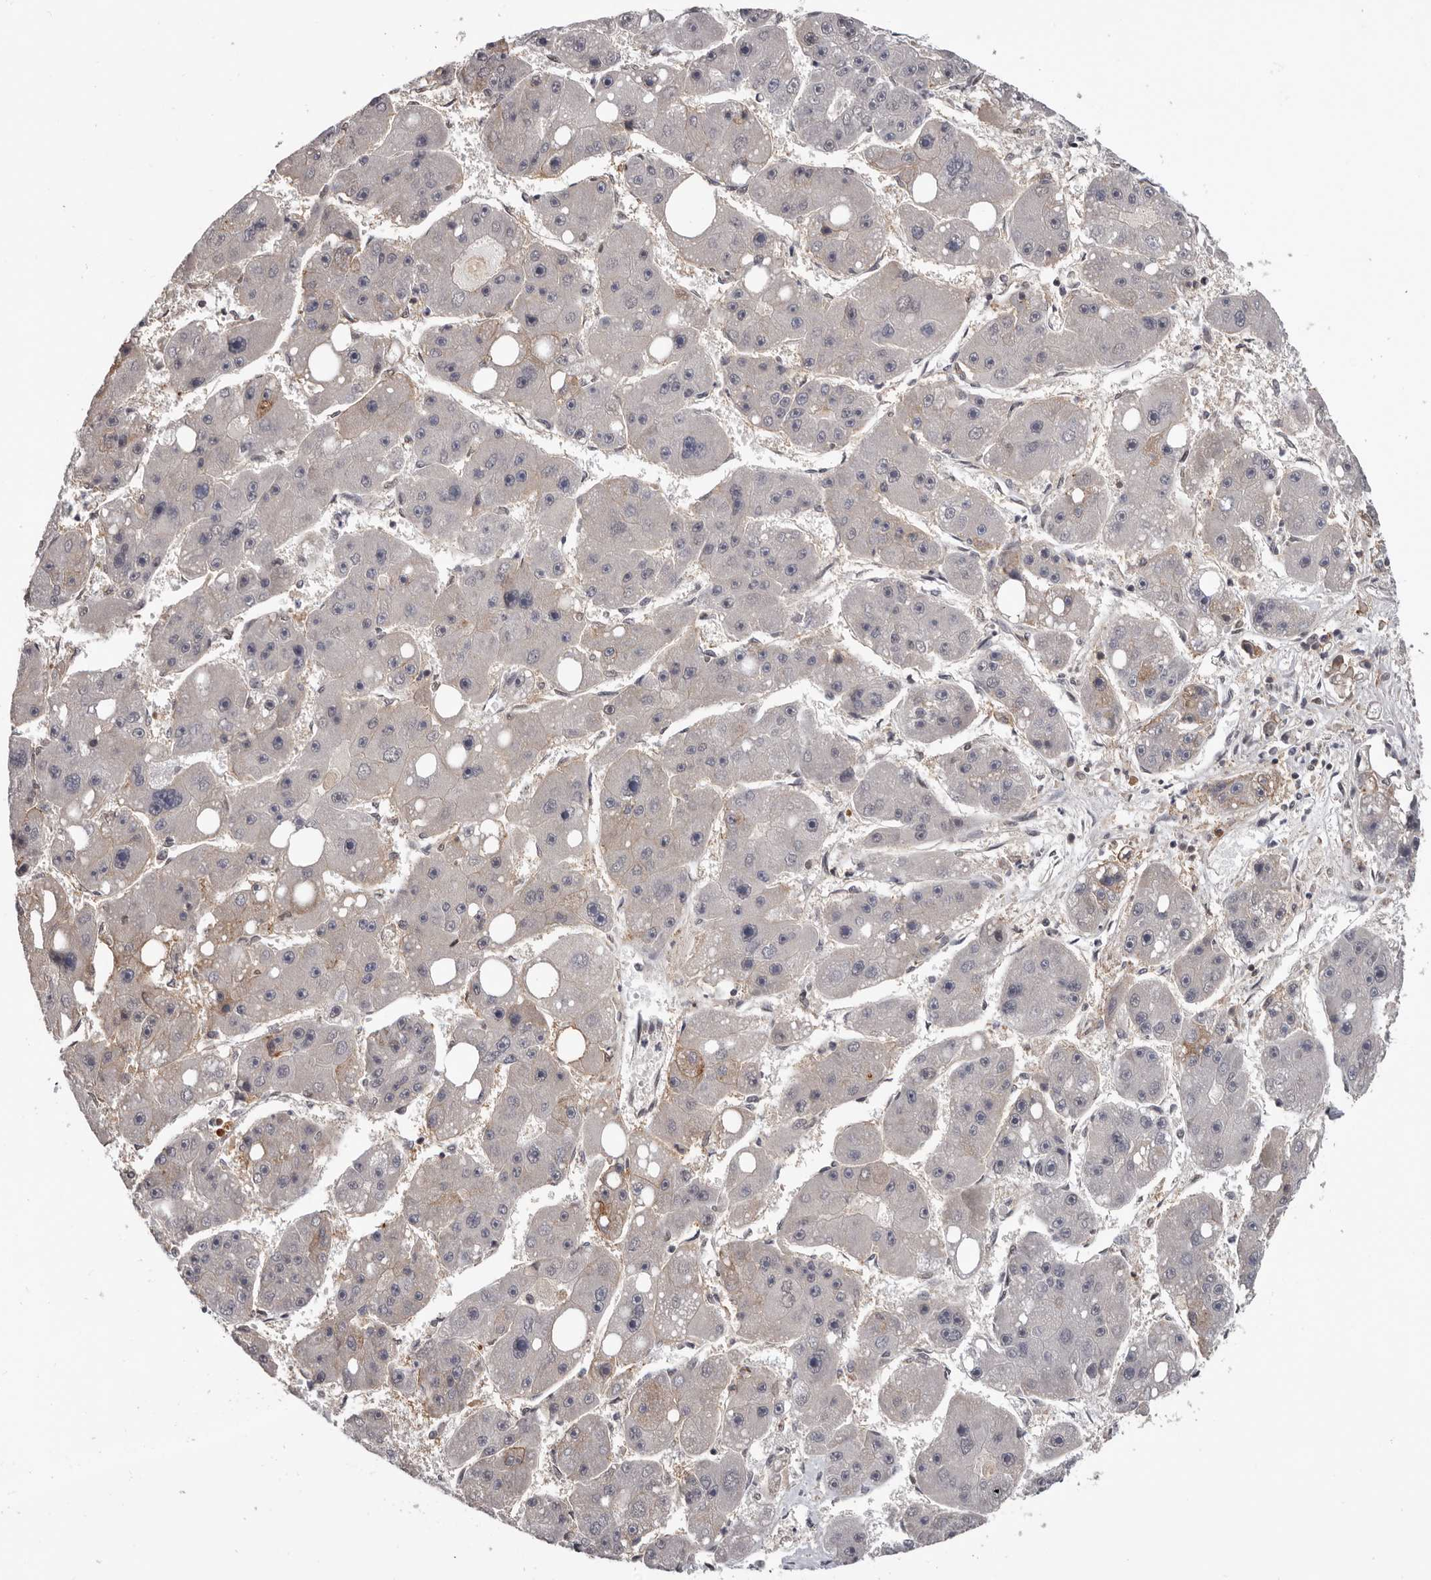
{"staining": {"intensity": "negative", "quantity": "none", "location": "none"}, "tissue": "liver cancer", "cell_type": "Tumor cells", "image_type": "cancer", "snomed": [{"axis": "morphology", "description": "Carcinoma, Hepatocellular, NOS"}, {"axis": "topography", "description": "Liver"}], "caption": "IHC histopathology image of hepatocellular carcinoma (liver) stained for a protein (brown), which reveals no positivity in tumor cells.", "gene": "MOGAT2", "patient": {"sex": "female", "age": 61}}